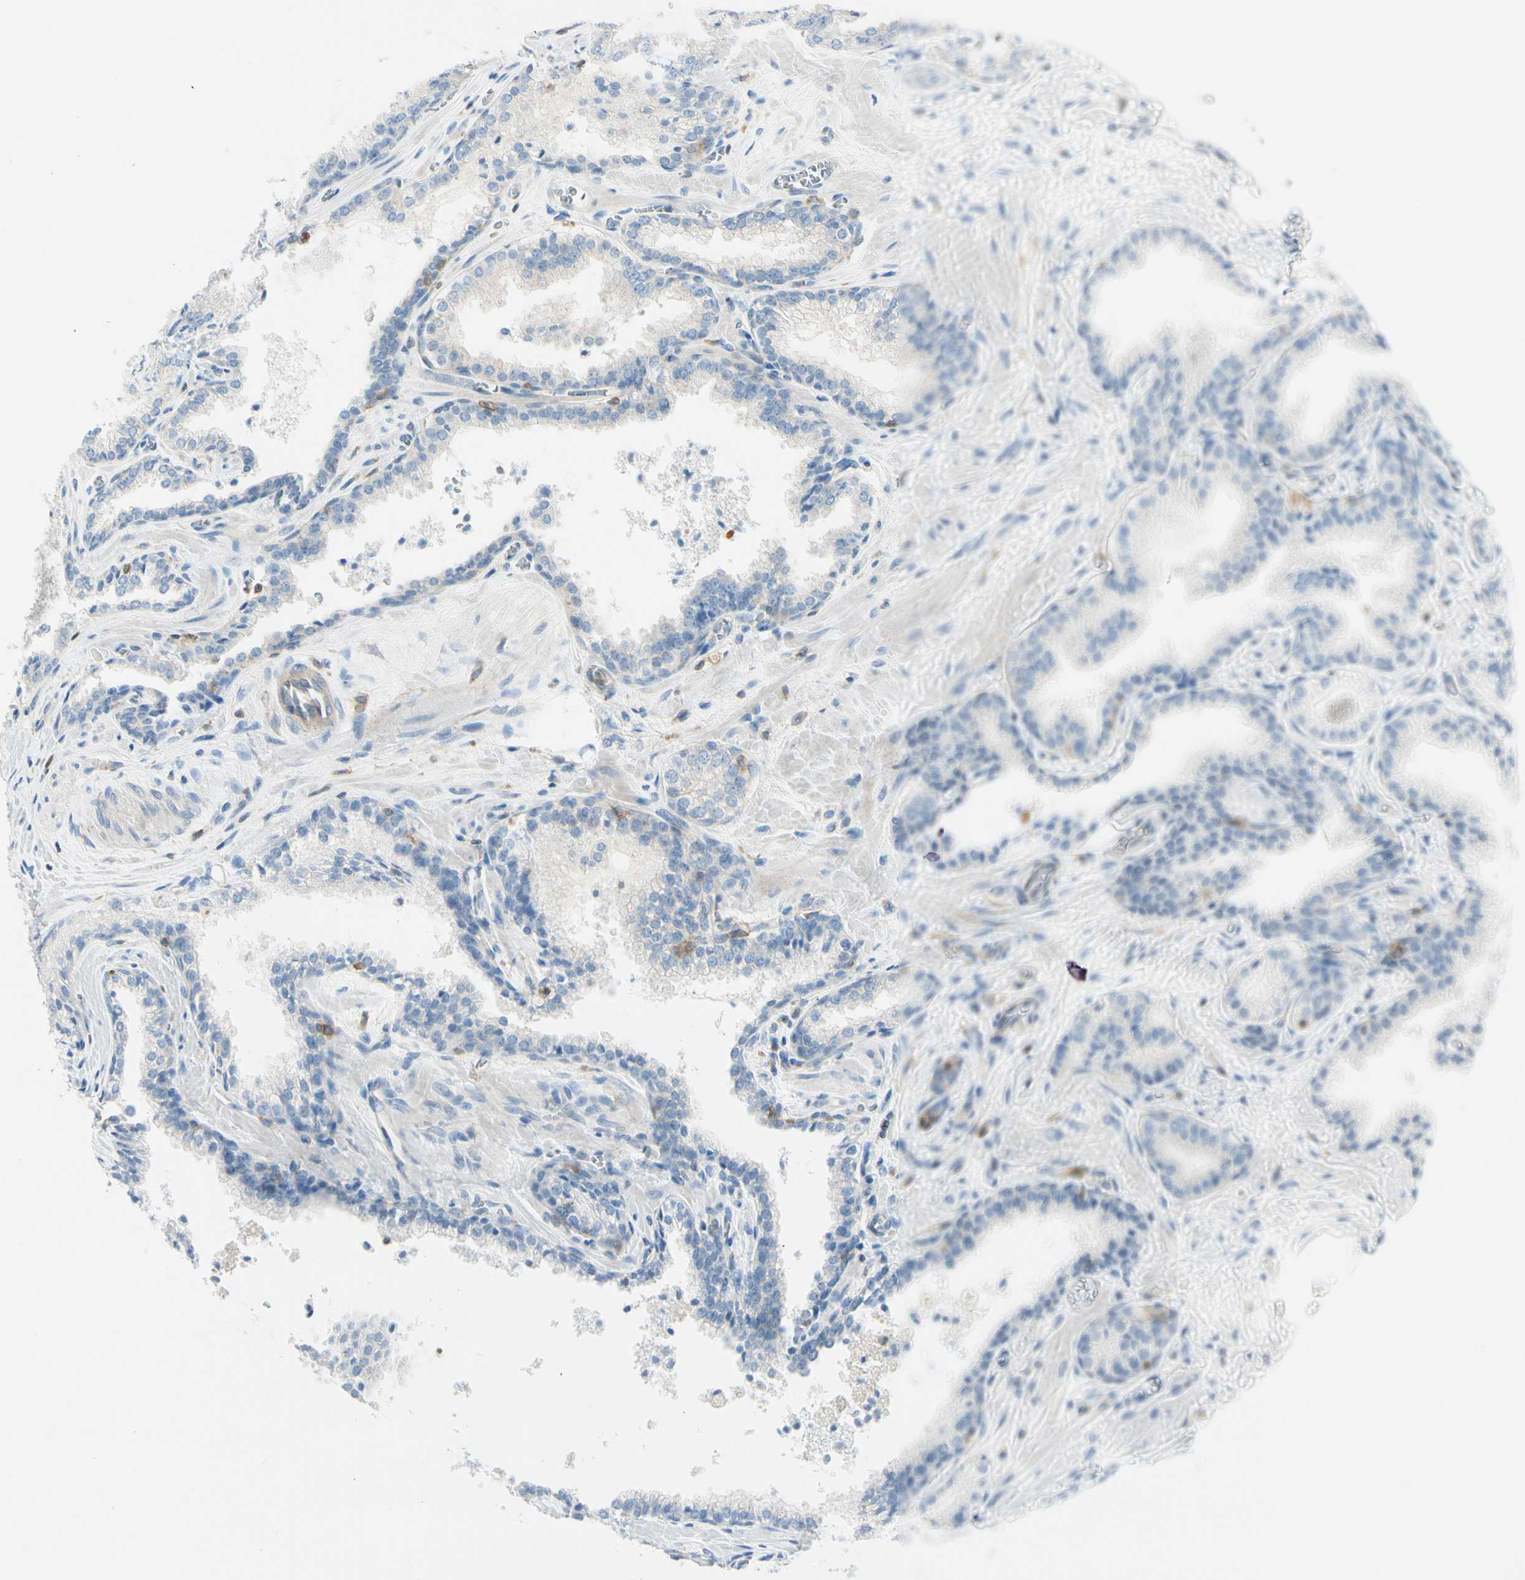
{"staining": {"intensity": "weak", "quantity": "<25%", "location": "cytoplasmic/membranous"}, "tissue": "prostate cancer", "cell_type": "Tumor cells", "image_type": "cancer", "snomed": [{"axis": "morphology", "description": "Adenocarcinoma, Low grade"}, {"axis": "topography", "description": "Prostate"}], "caption": "Immunohistochemical staining of human adenocarcinoma (low-grade) (prostate) shows no significant positivity in tumor cells.", "gene": "ARPC2", "patient": {"sex": "male", "age": 60}}